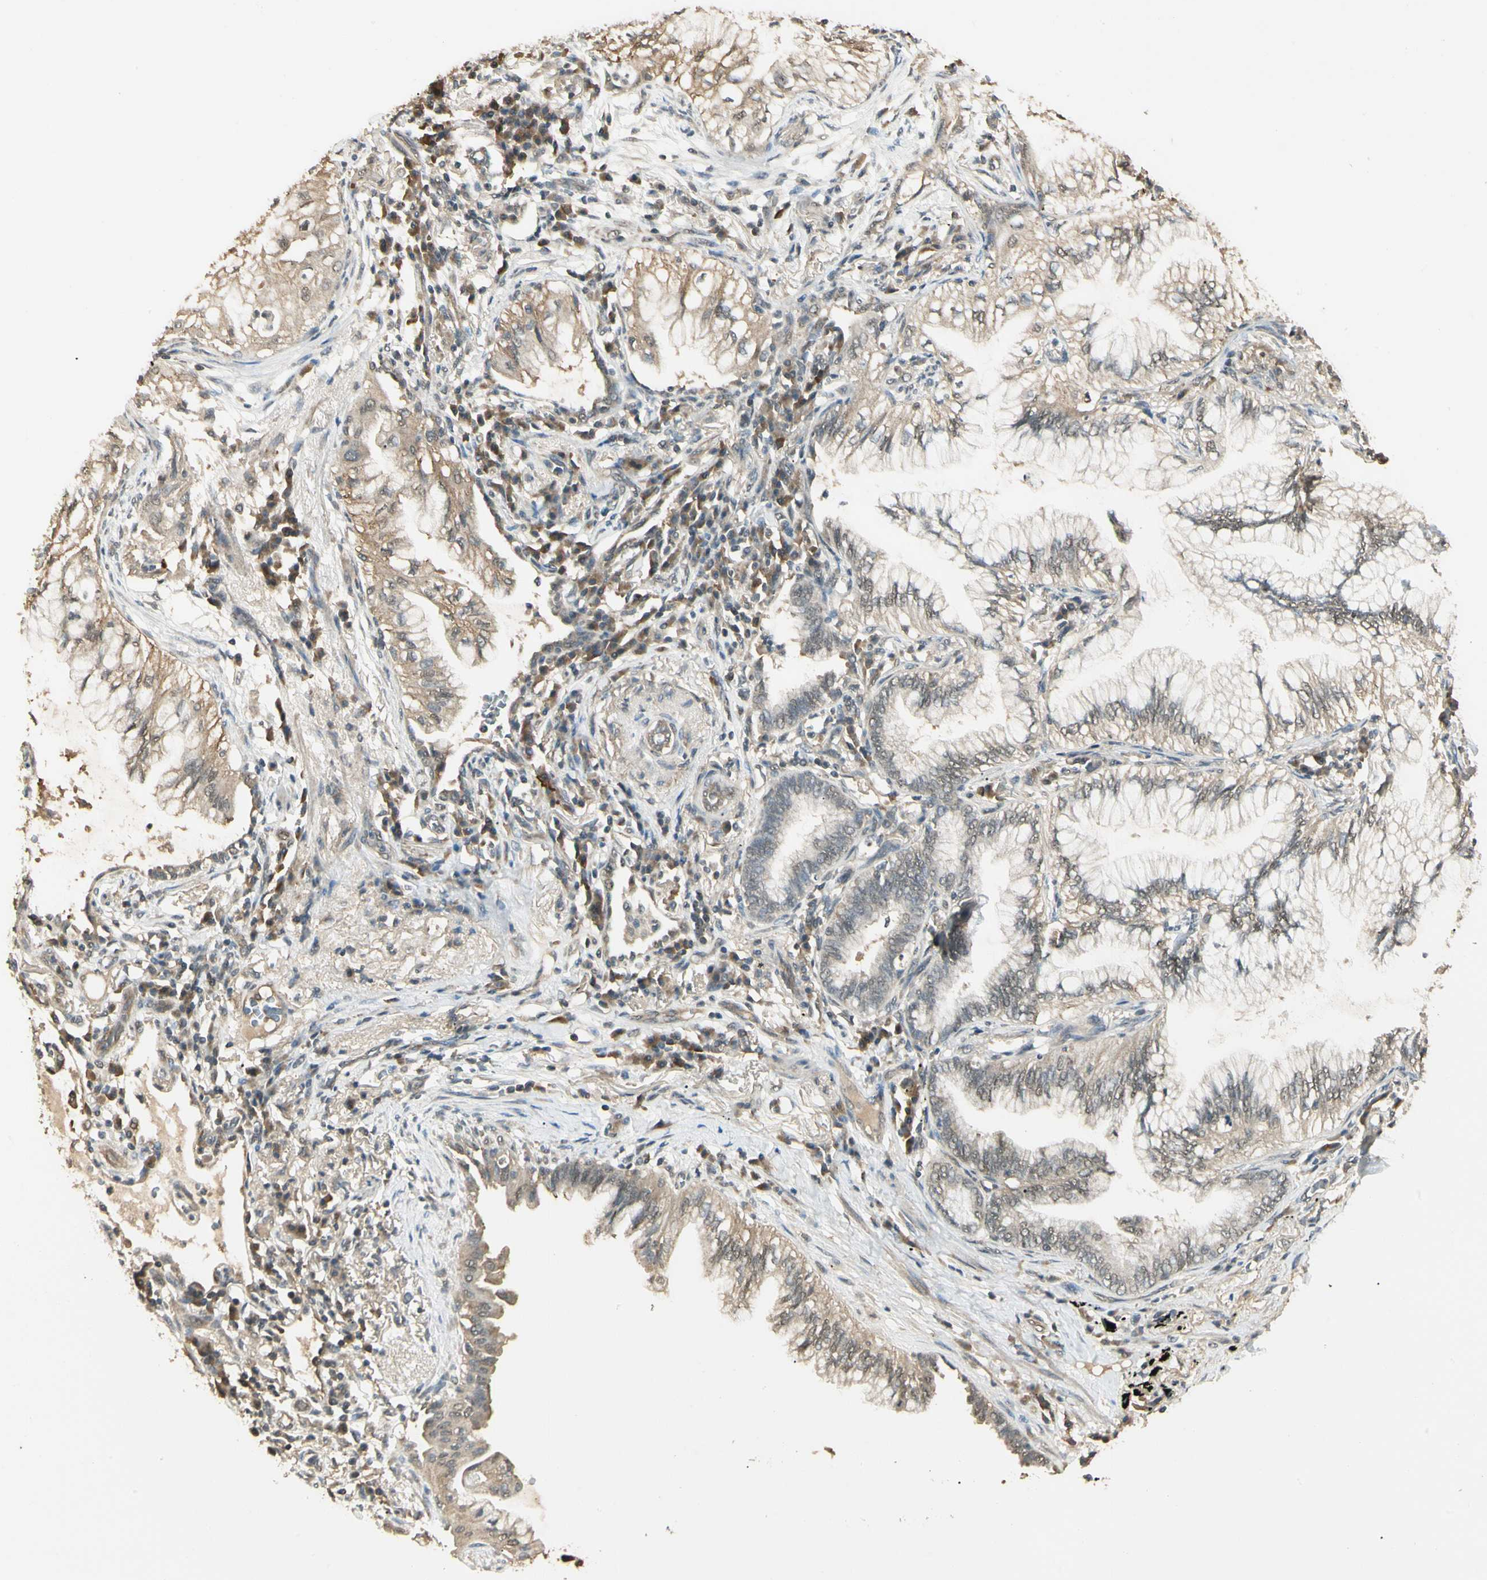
{"staining": {"intensity": "weak", "quantity": ">75%", "location": "cytoplasmic/membranous"}, "tissue": "lung cancer", "cell_type": "Tumor cells", "image_type": "cancer", "snomed": [{"axis": "morphology", "description": "Adenocarcinoma, NOS"}, {"axis": "topography", "description": "Lung"}], "caption": "Brown immunohistochemical staining in human lung cancer (adenocarcinoma) reveals weak cytoplasmic/membranous expression in about >75% of tumor cells.", "gene": "SGCA", "patient": {"sex": "female", "age": 70}}